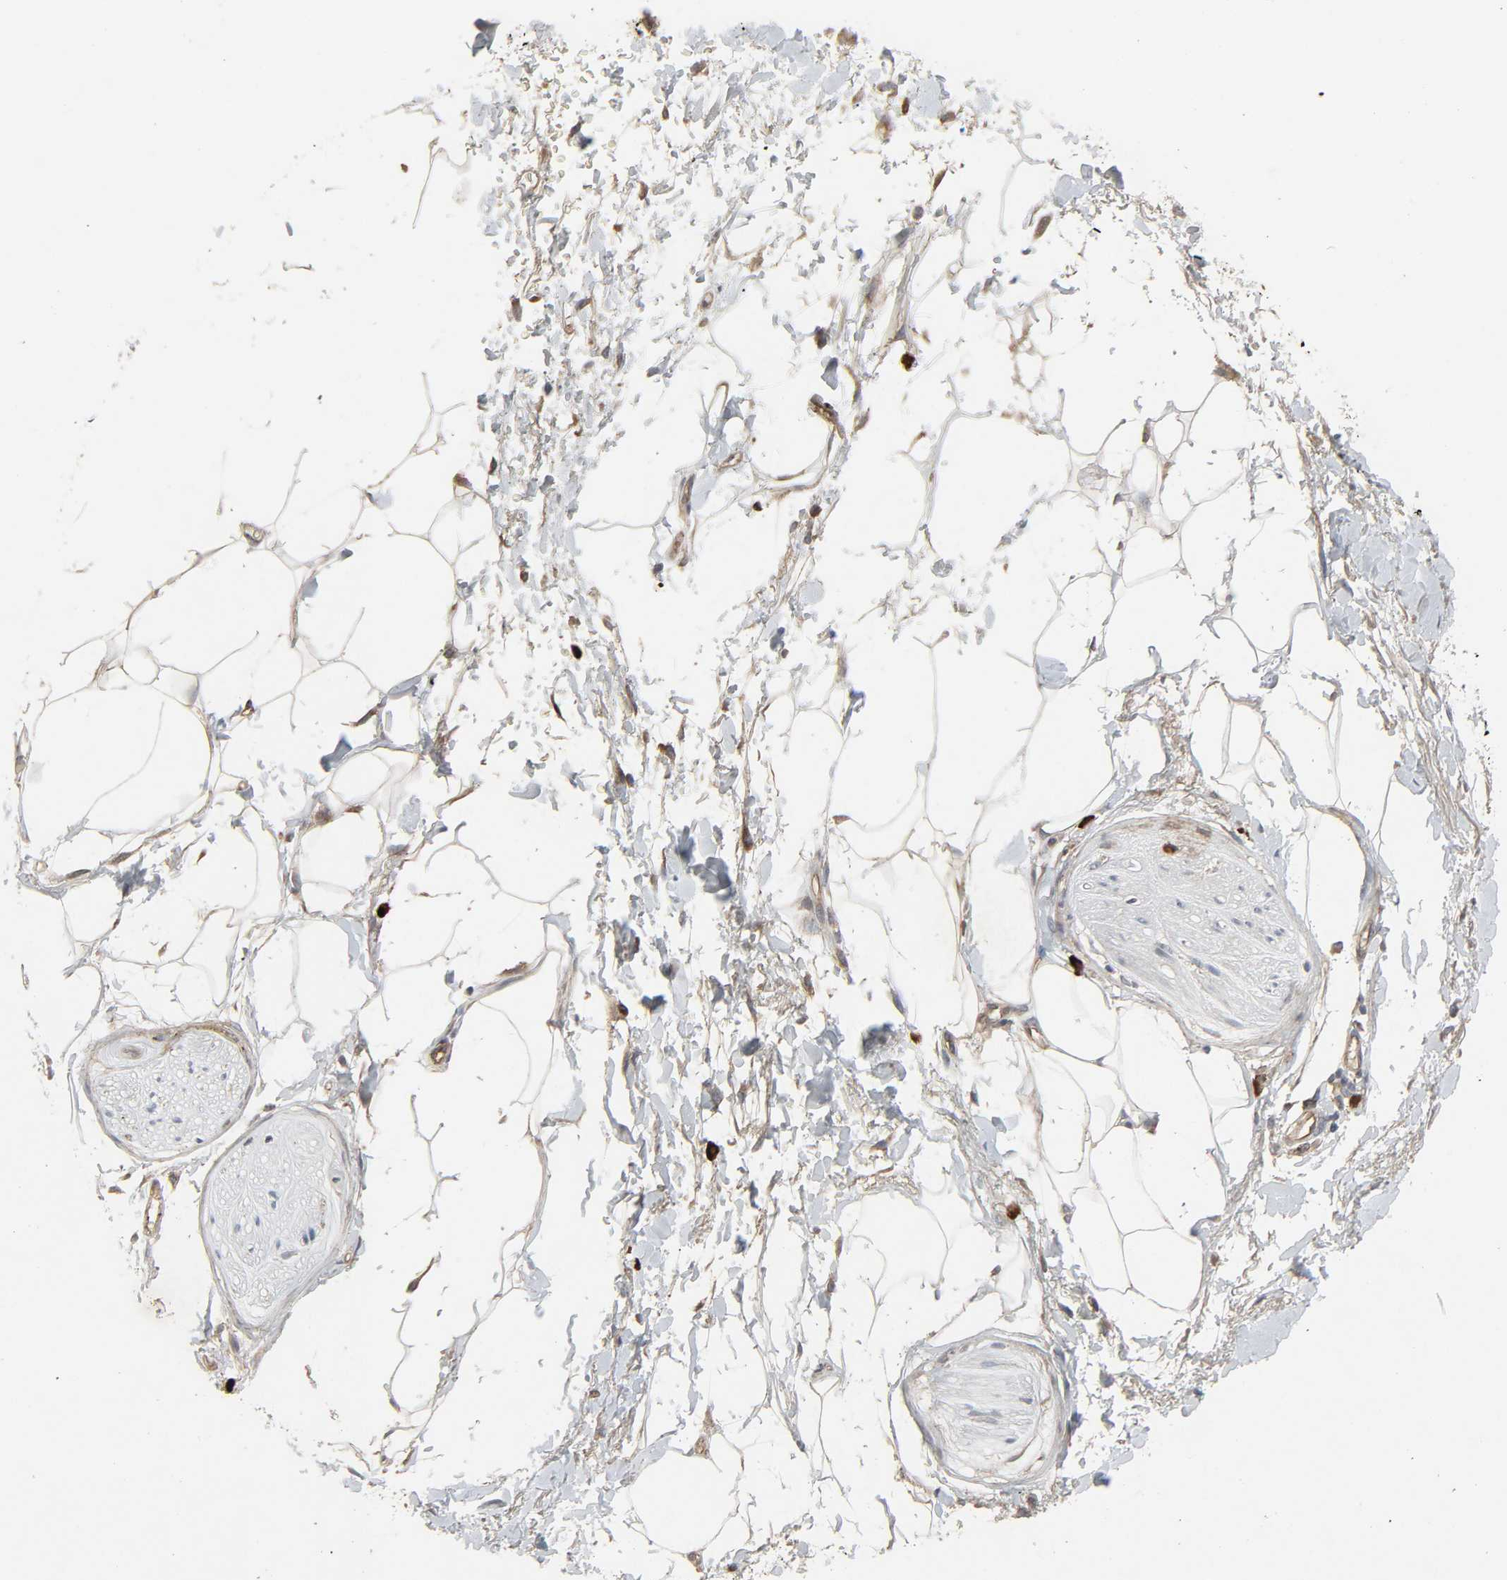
{"staining": {"intensity": "negative", "quantity": "none", "location": "none"}, "tissue": "adipose tissue", "cell_type": "Adipocytes", "image_type": "normal", "snomed": [{"axis": "morphology", "description": "Normal tissue, NOS"}, {"axis": "topography", "description": "Soft tissue"}, {"axis": "topography", "description": "Peripheral nerve tissue"}], "caption": "Immunohistochemistry histopathology image of unremarkable adipose tissue: adipose tissue stained with DAB shows no significant protein positivity in adipocytes.", "gene": "ADCY4", "patient": {"sex": "female", "age": 71}}